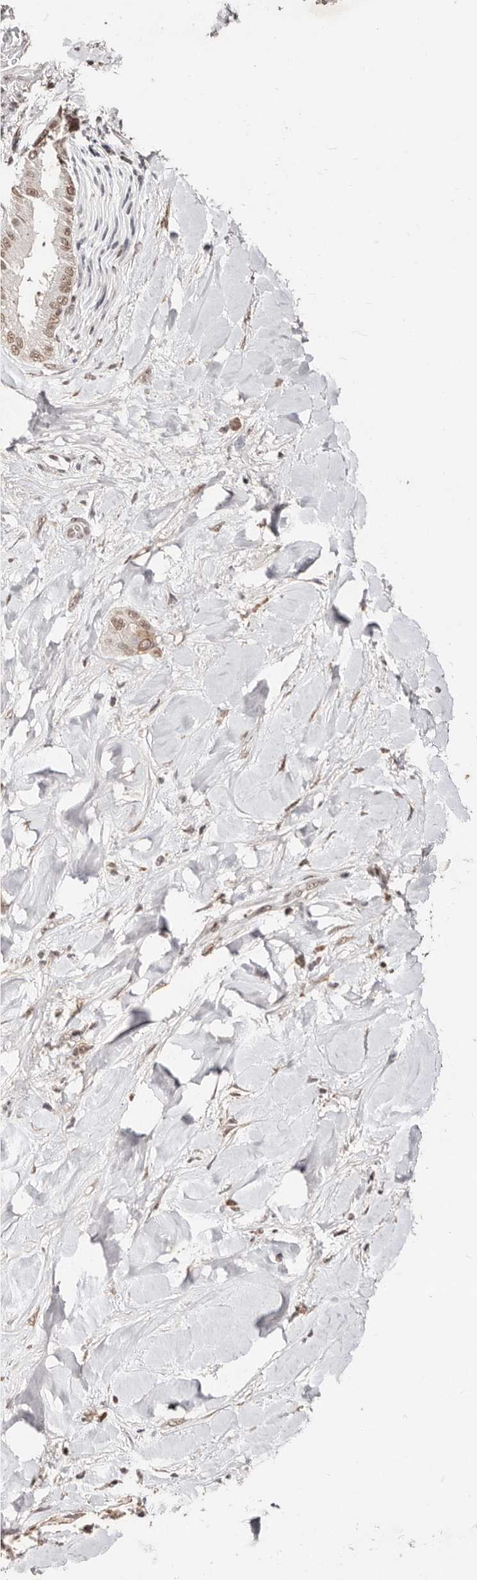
{"staining": {"intensity": "weak", "quantity": ">75%", "location": "nuclear"}, "tissue": "liver cancer", "cell_type": "Tumor cells", "image_type": "cancer", "snomed": [{"axis": "morphology", "description": "Cholangiocarcinoma"}, {"axis": "topography", "description": "Liver"}], "caption": "Liver cancer stained for a protein demonstrates weak nuclear positivity in tumor cells.", "gene": "BICRAL", "patient": {"sex": "female", "age": 54}}